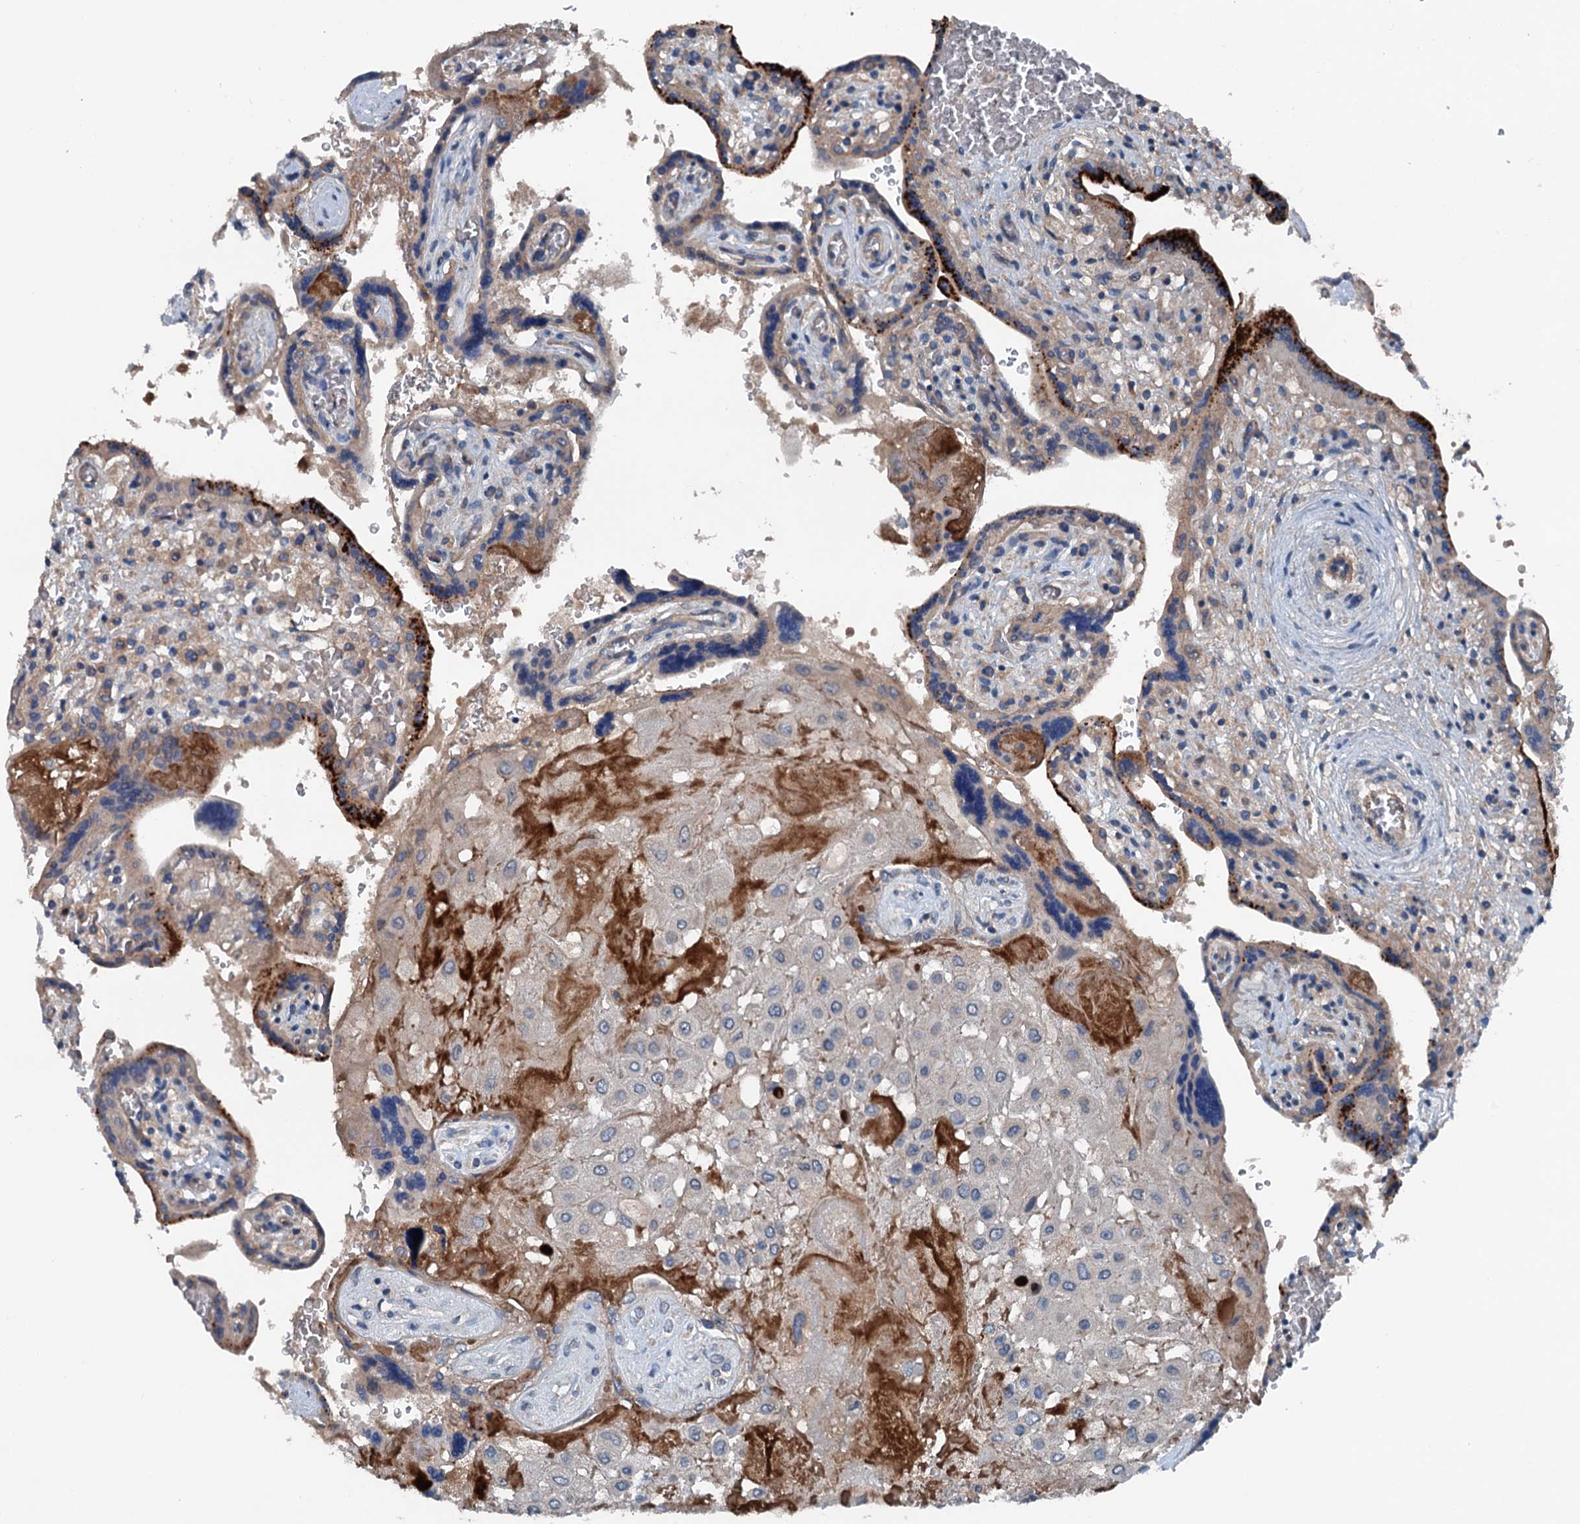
{"staining": {"intensity": "negative", "quantity": "none", "location": "none"}, "tissue": "placenta", "cell_type": "Decidual cells", "image_type": "normal", "snomed": [{"axis": "morphology", "description": "Normal tissue, NOS"}, {"axis": "topography", "description": "Placenta"}], "caption": "IHC photomicrograph of unremarkable placenta: placenta stained with DAB (3,3'-diaminobenzidine) shows no significant protein positivity in decidual cells.", "gene": "PDSS1", "patient": {"sex": "female", "age": 37}}